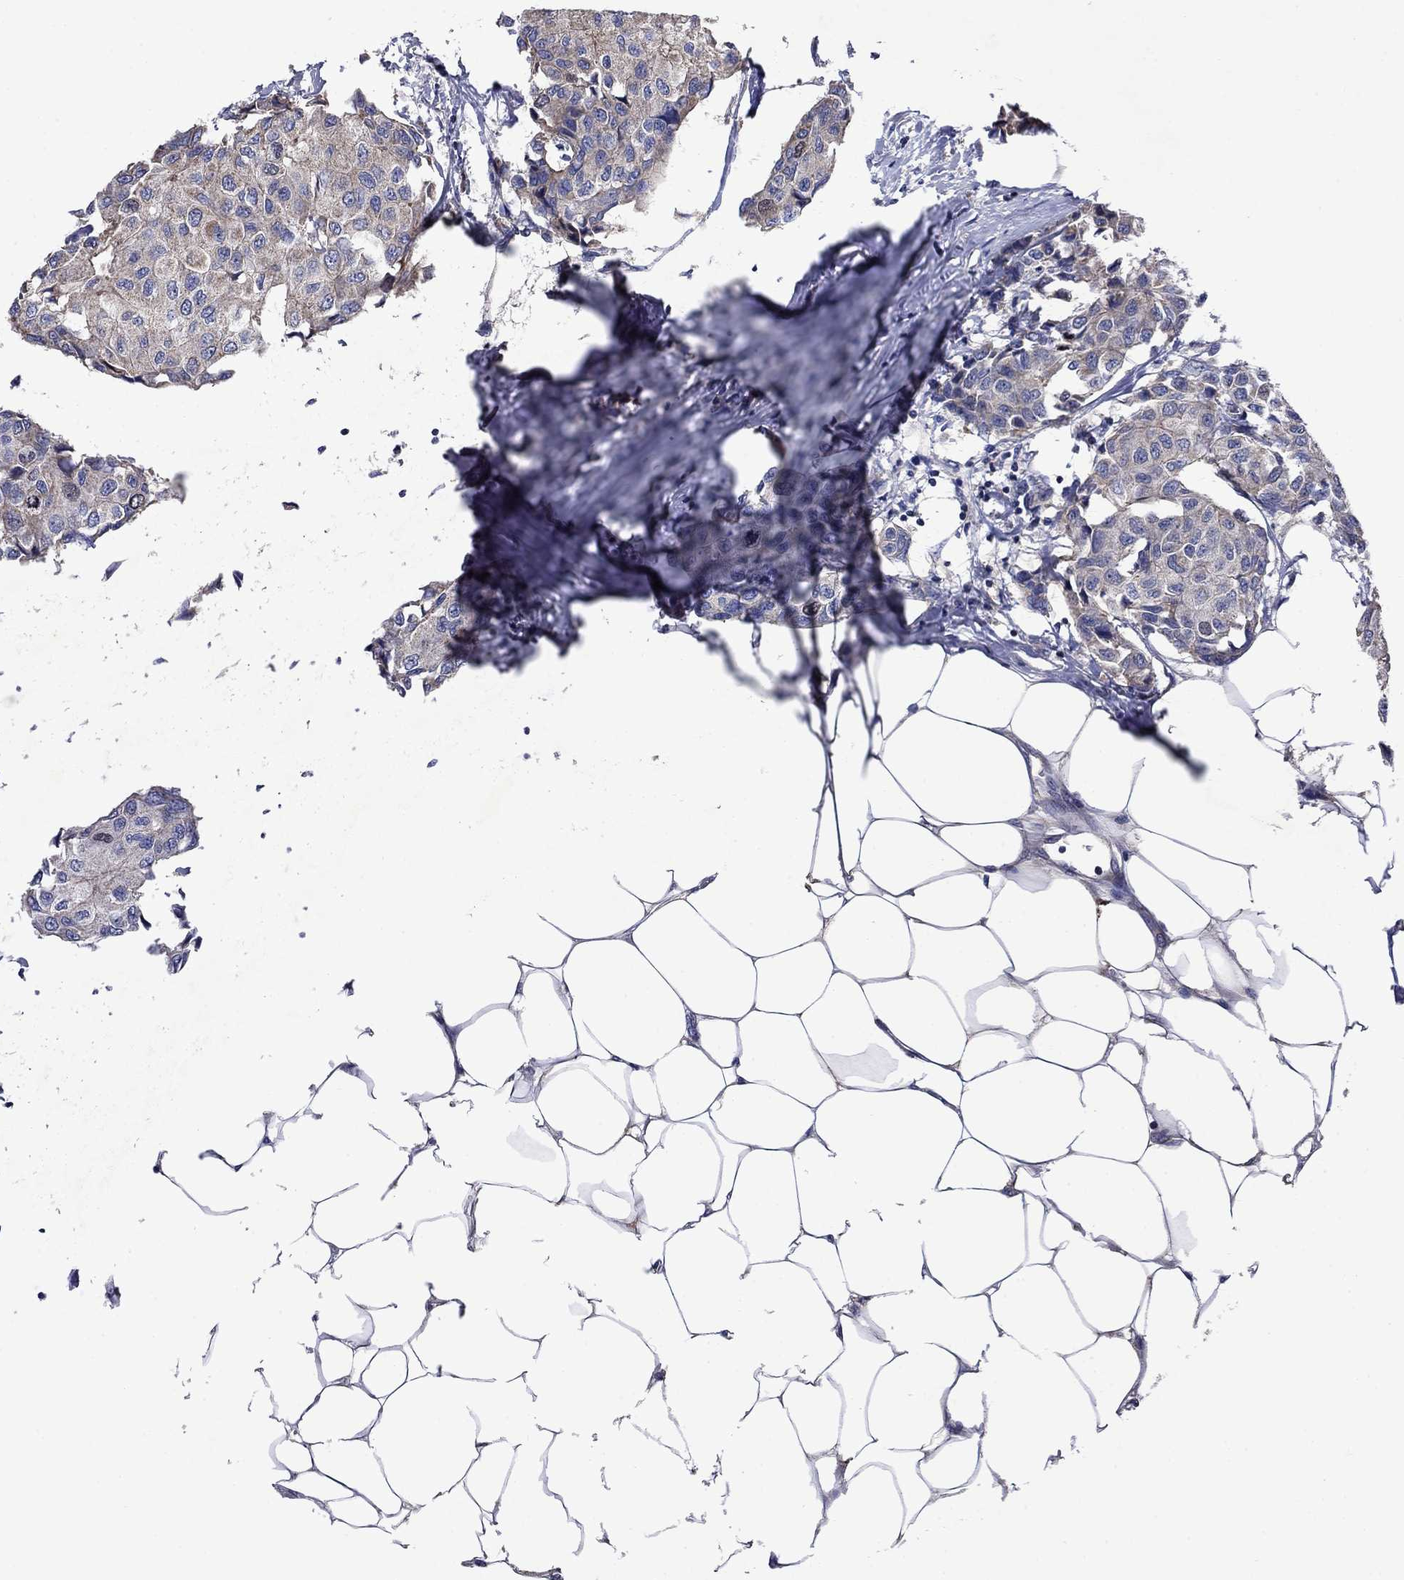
{"staining": {"intensity": "negative", "quantity": "none", "location": "none"}, "tissue": "breast cancer", "cell_type": "Tumor cells", "image_type": "cancer", "snomed": [{"axis": "morphology", "description": "Duct carcinoma"}, {"axis": "topography", "description": "Breast"}], "caption": "DAB (3,3'-diaminobenzidine) immunohistochemical staining of breast cancer shows no significant staining in tumor cells.", "gene": "KIF22", "patient": {"sex": "female", "age": 80}}